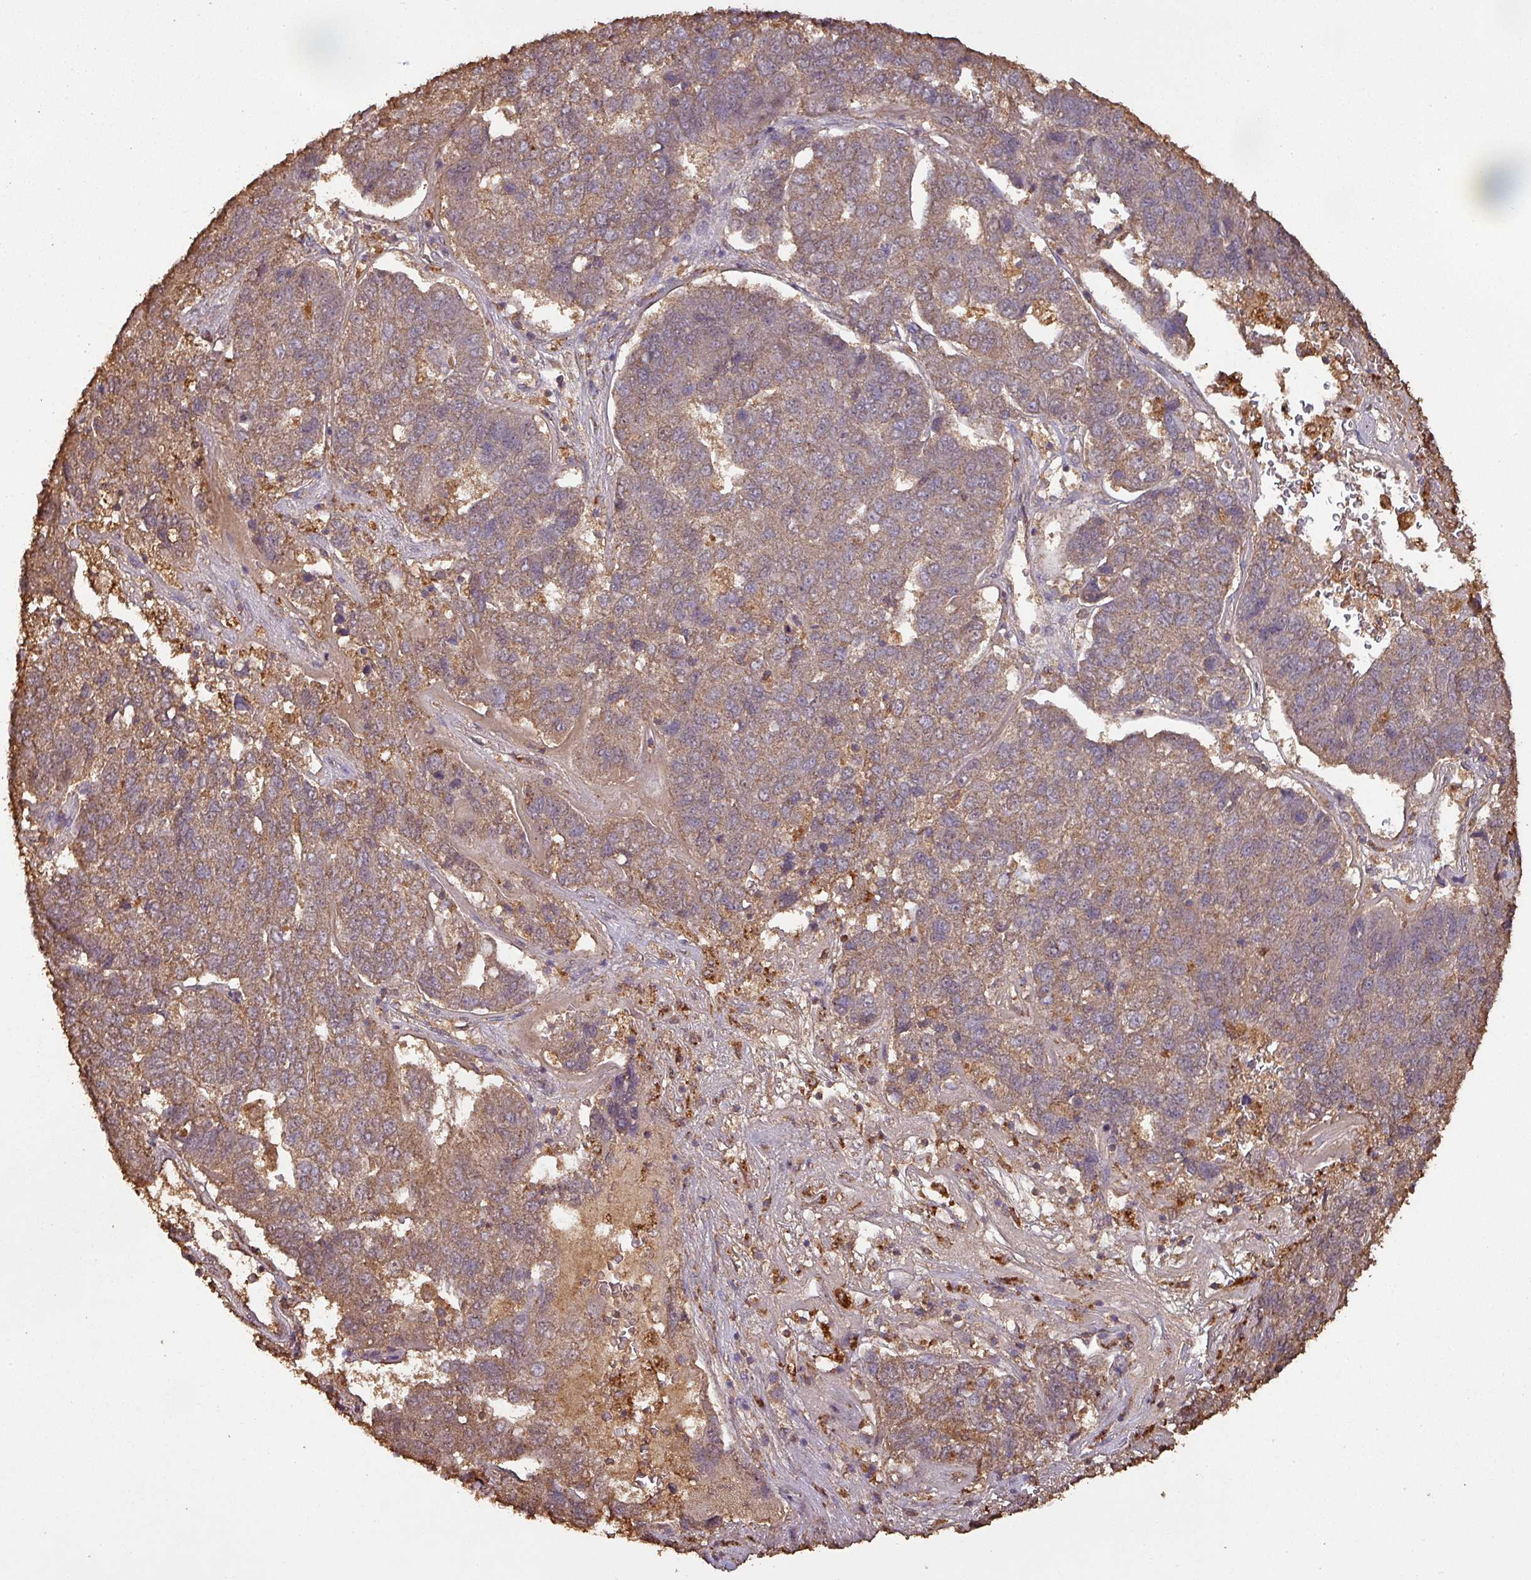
{"staining": {"intensity": "moderate", "quantity": "25%-75%", "location": "cytoplasmic/membranous"}, "tissue": "pancreatic cancer", "cell_type": "Tumor cells", "image_type": "cancer", "snomed": [{"axis": "morphology", "description": "Adenocarcinoma, NOS"}, {"axis": "topography", "description": "Pancreas"}], "caption": "A high-resolution photomicrograph shows immunohistochemistry (IHC) staining of pancreatic cancer (adenocarcinoma), which shows moderate cytoplasmic/membranous positivity in about 25%-75% of tumor cells.", "gene": "ATAT1", "patient": {"sex": "female", "age": 61}}